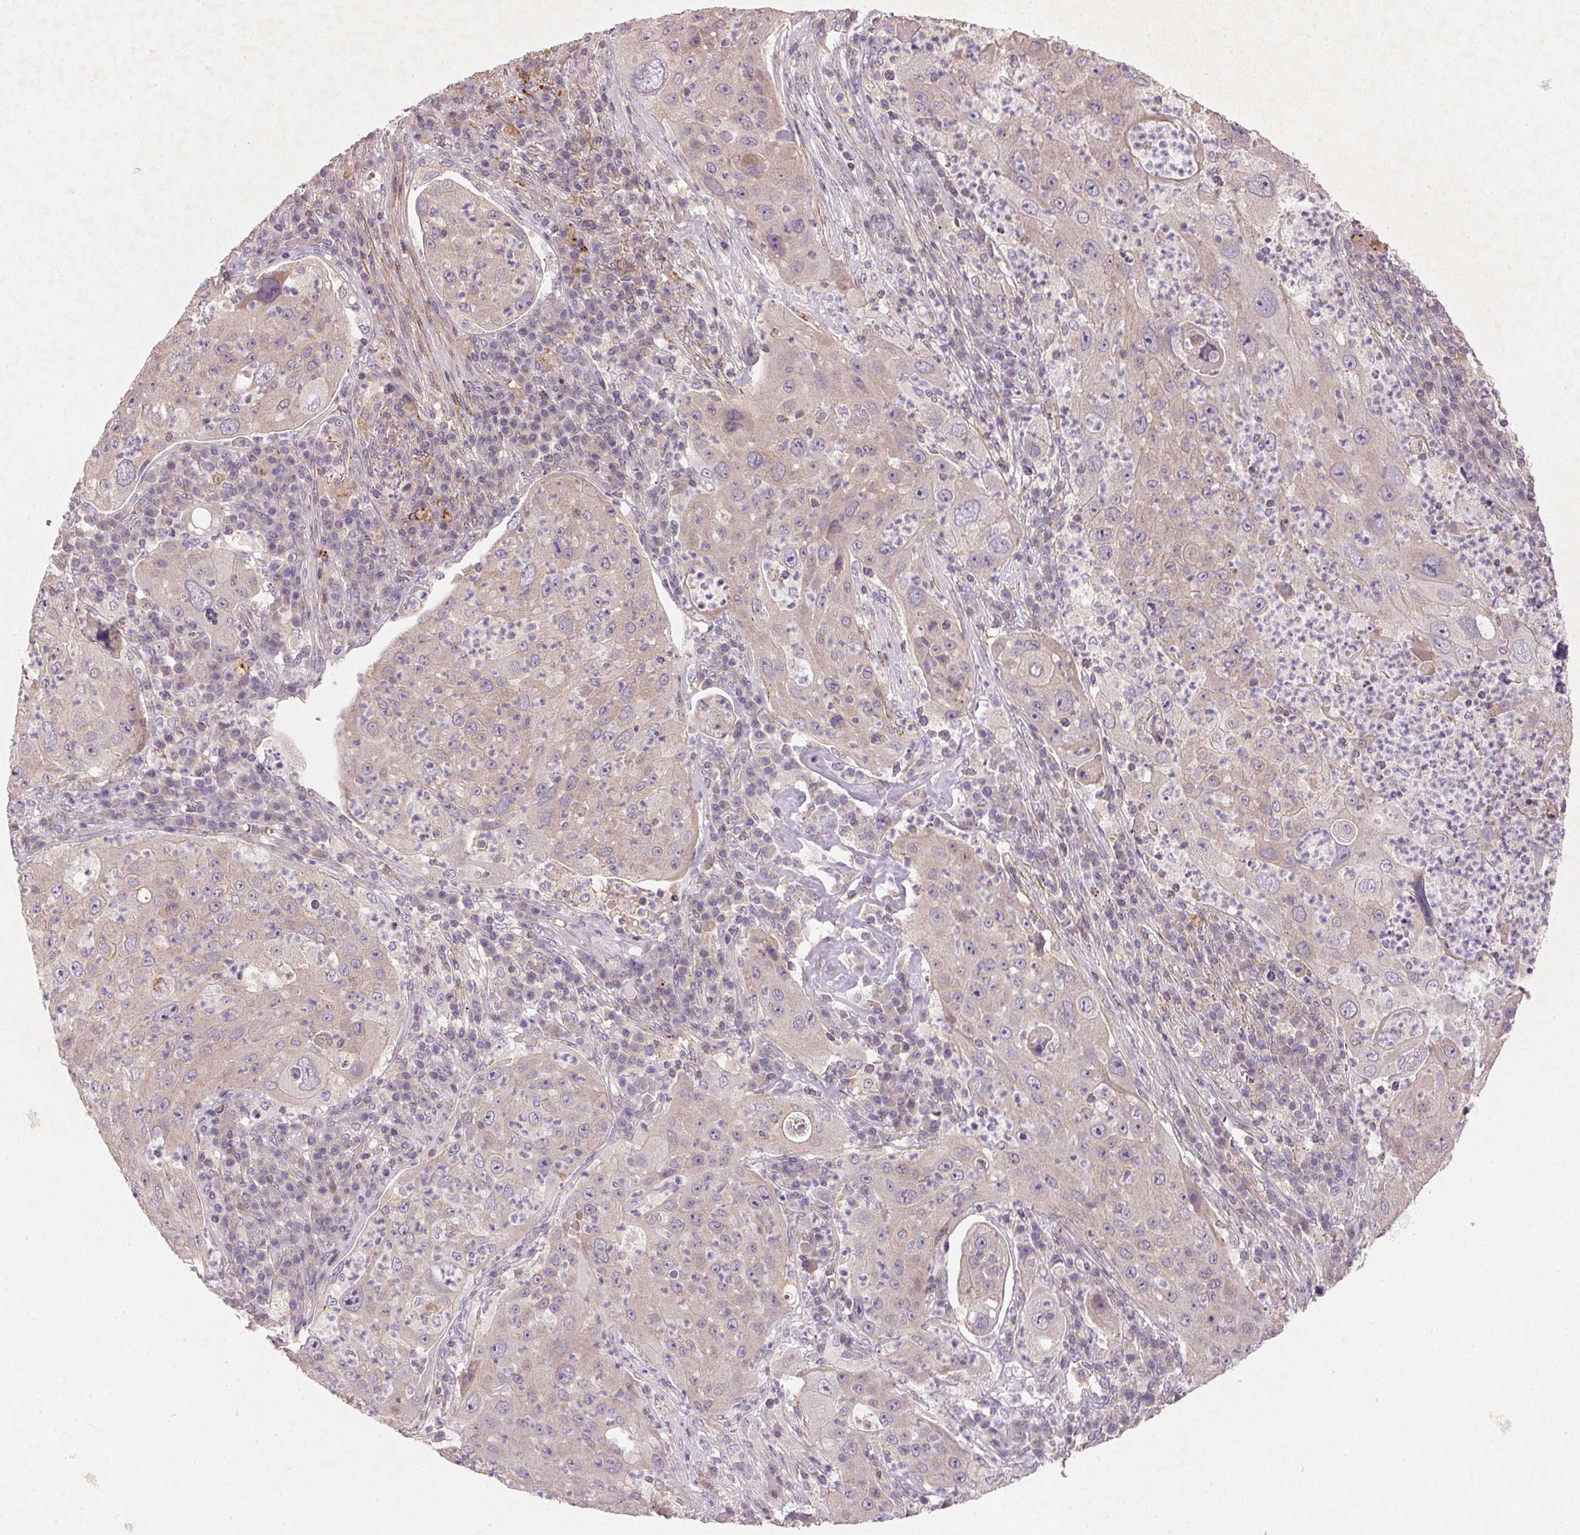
{"staining": {"intensity": "weak", "quantity": "25%-75%", "location": "cytoplasmic/membranous"}, "tissue": "lung cancer", "cell_type": "Tumor cells", "image_type": "cancer", "snomed": [{"axis": "morphology", "description": "Squamous cell carcinoma, NOS"}, {"axis": "topography", "description": "Lung"}], "caption": "IHC image of human lung cancer (squamous cell carcinoma) stained for a protein (brown), which demonstrates low levels of weak cytoplasmic/membranous positivity in approximately 25%-75% of tumor cells.", "gene": "KCNK15", "patient": {"sex": "female", "age": 59}}